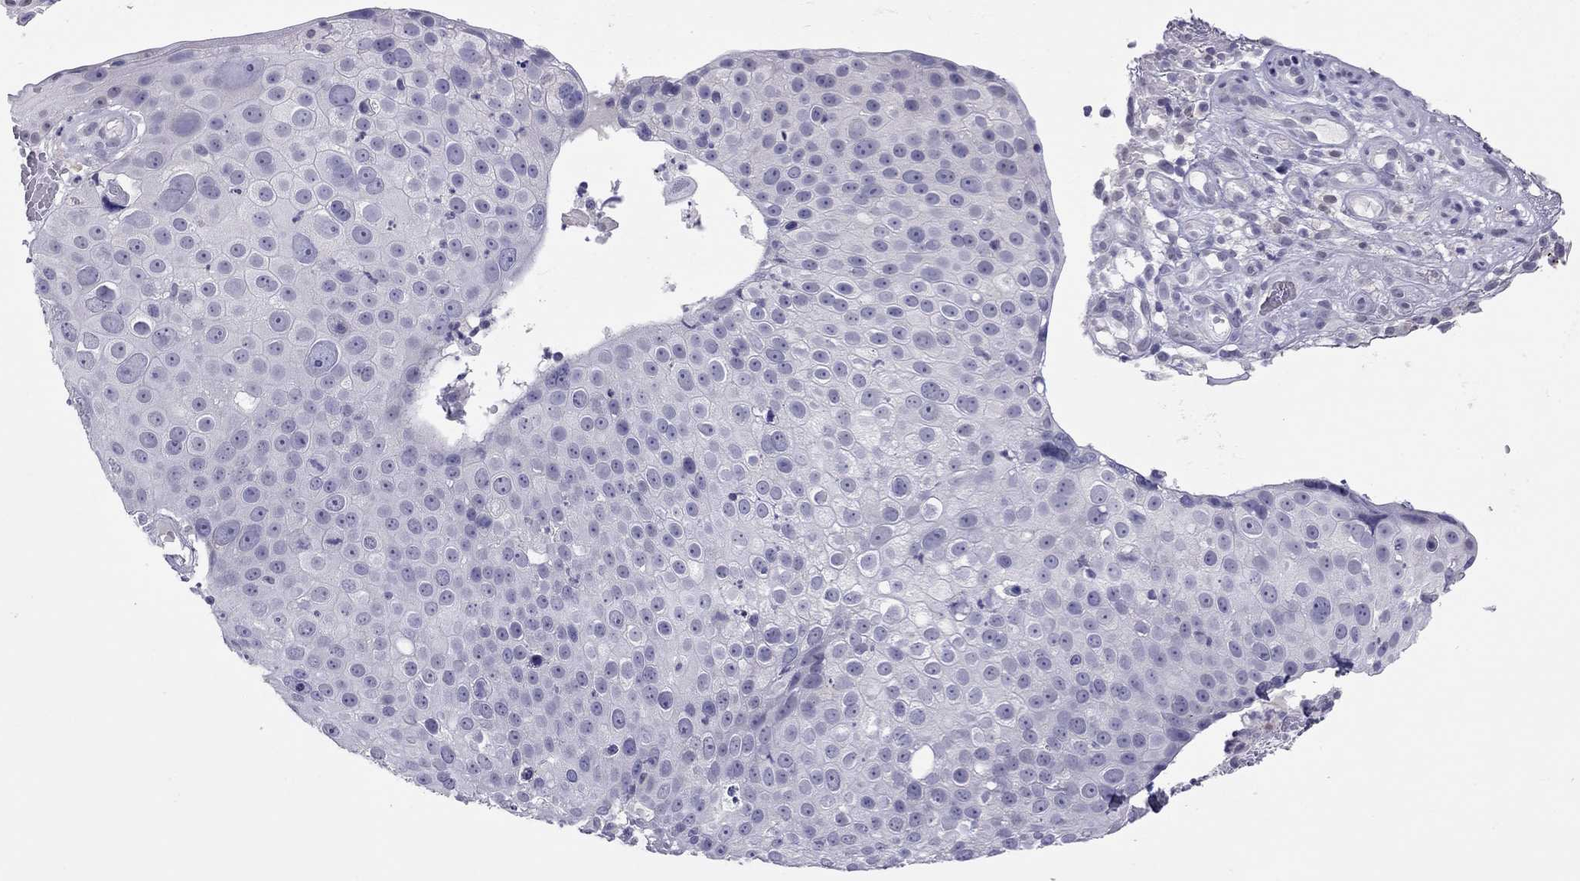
{"staining": {"intensity": "negative", "quantity": "none", "location": "none"}, "tissue": "skin cancer", "cell_type": "Tumor cells", "image_type": "cancer", "snomed": [{"axis": "morphology", "description": "Squamous cell carcinoma, NOS"}, {"axis": "topography", "description": "Skin"}], "caption": "High magnification brightfield microscopy of skin squamous cell carcinoma stained with DAB (brown) and counterstained with hematoxylin (blue): tumor cells show no significant staining.", "gene": "PPP1R3A", "patient": {"sex": "male", "age": 71}}